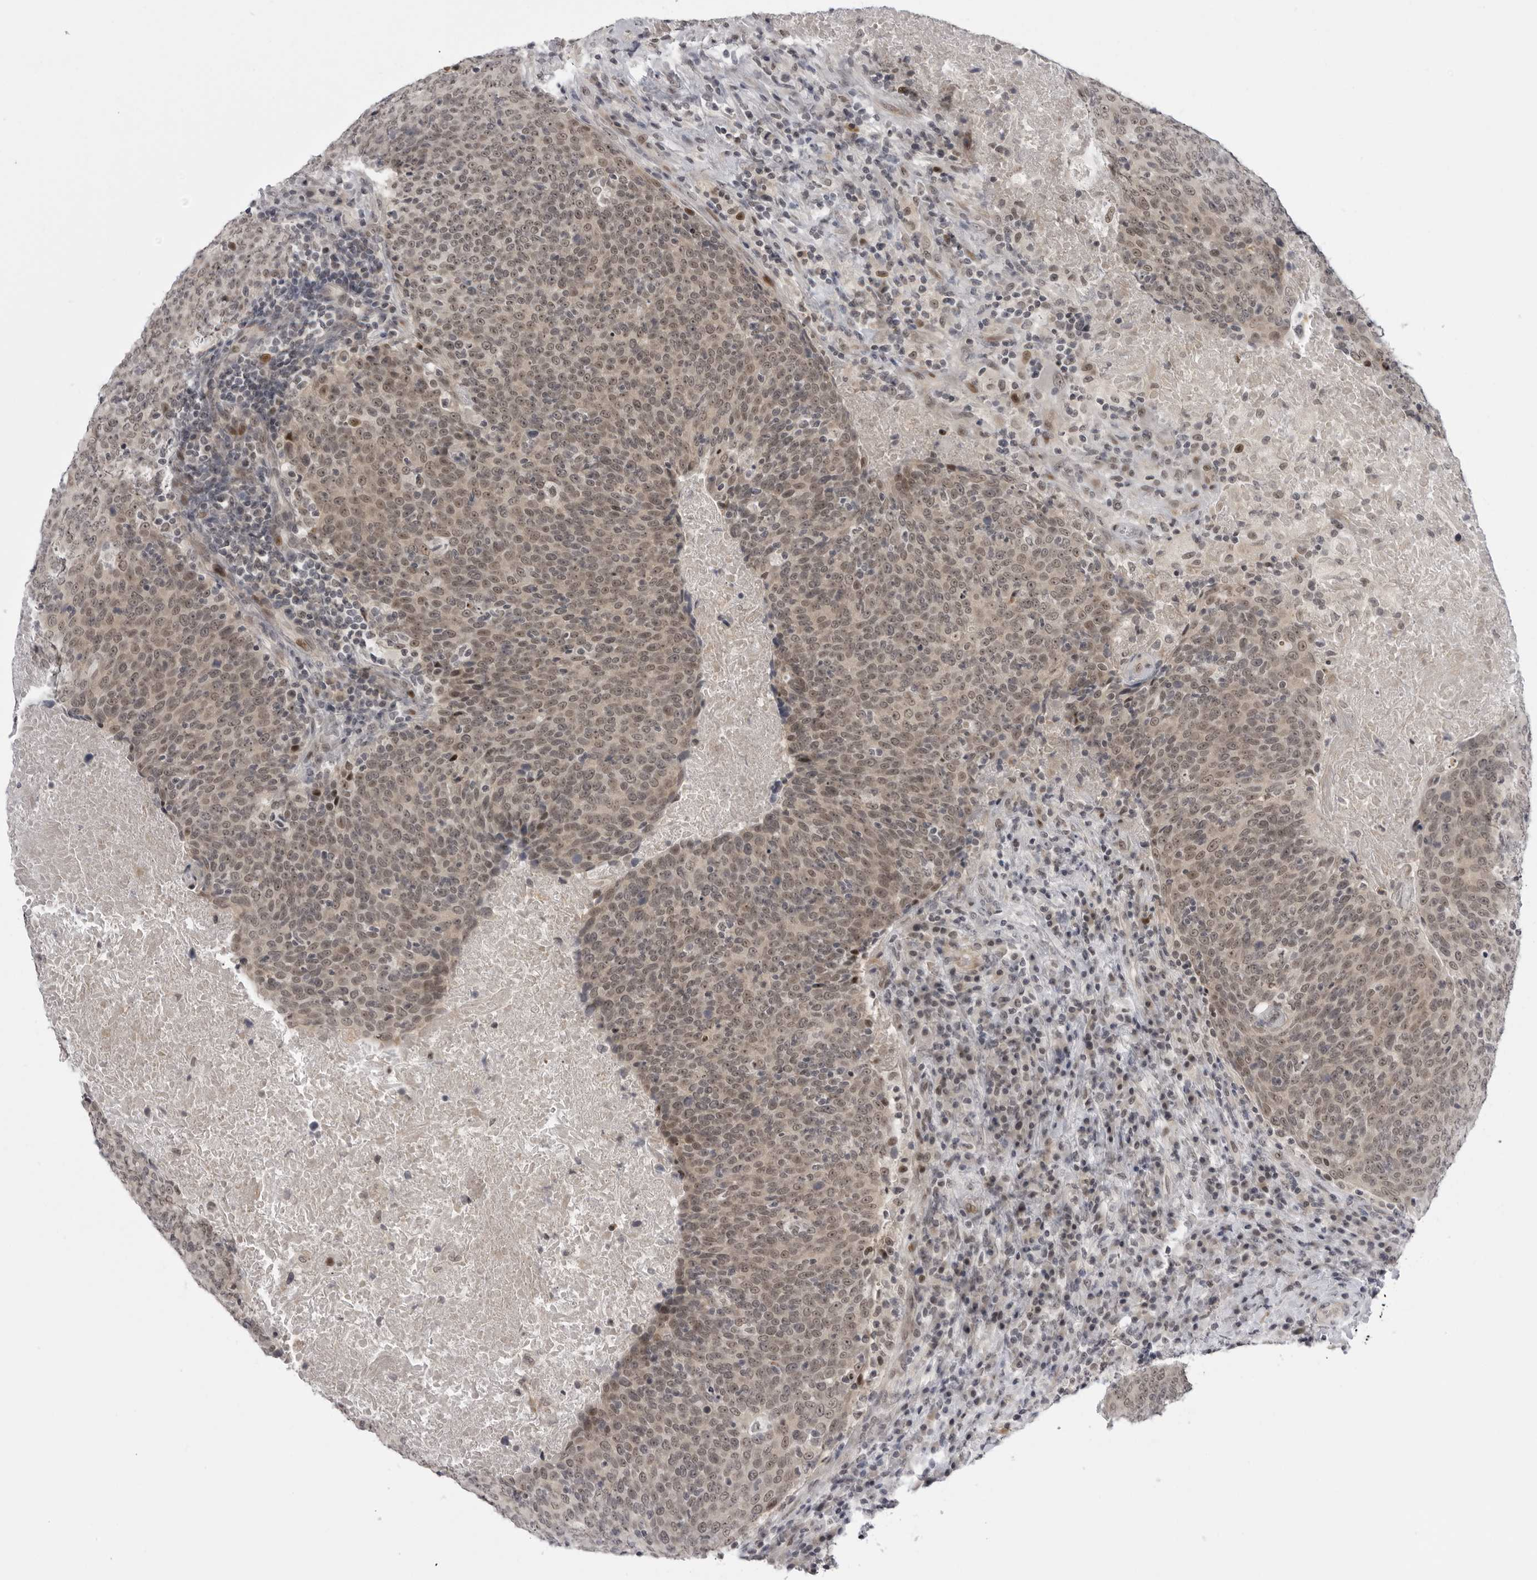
{"staining": {"intensity": "weak", "quantity": ">75%", "location": "nuclear"}, "tissue": "head and neck cancer", "cell_type": "Tumor cells", "image_type": "cancer", "snomed": [{"axis": "morphology", "description": "Squamous cell carcinoma, NOS"}, {"axis": "morphology", "description": "Squamous cell carcinoma, metastatic, NOS"}, {"axis": "topography", "description": "Lymph node"}, {"axis": "topography", "description": "Head-Neck"}], "caption": "This is a photomicrograph of immunohistochemistry staining of head and neck squamous cell carcinoma, which shows weak staining in the nuclear of tumor cells.", "gene": "ALPK2", "patient": {"sex": "male", "age": 62}}